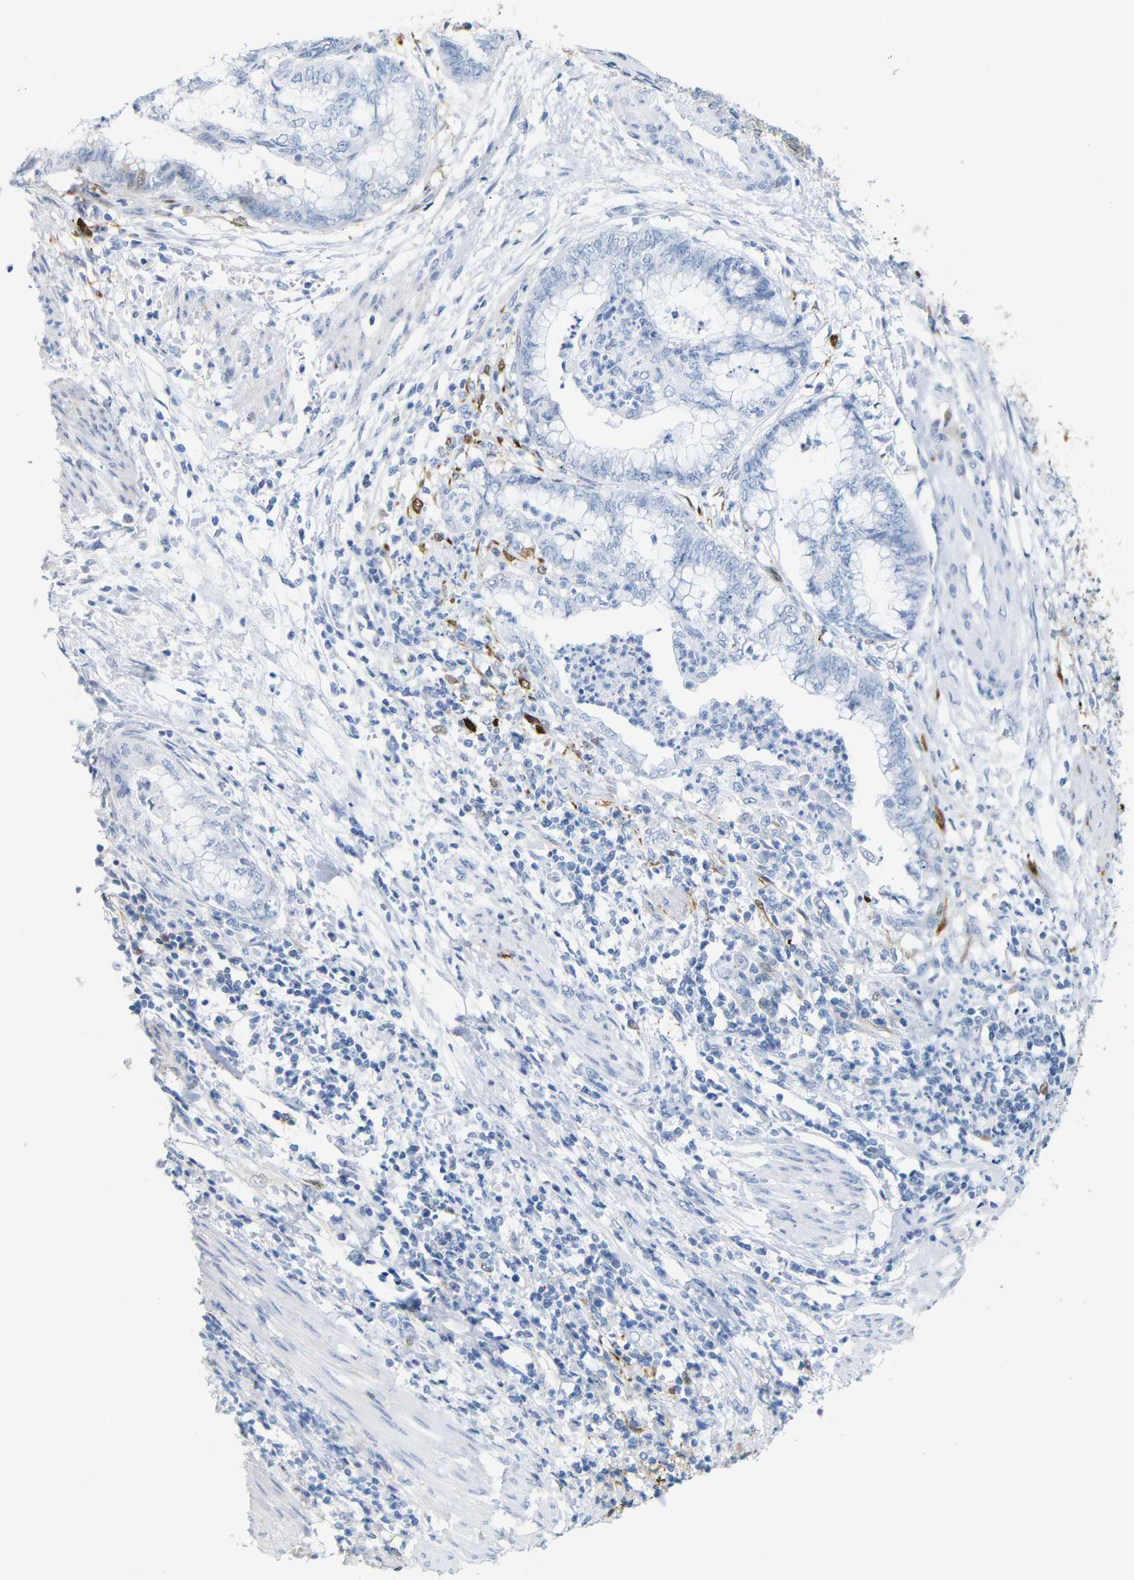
{"staining": {"intensity": "negative", "quantity": "none", "location": "none"}, "tissue": "endometrial cancer", "cell_type": "Tumor cells", "image_type": "cancer", "snomed": [{"axis": "morphology", "description": "Necrosis, NOS"}, {"axis": "morphology", "description": "Adenocarcinoma, NOS"}, {"axis": "topography", "description": "Endometrium"}], "caption": "Endometrial cancer (adenocarcinoma) was stained to show a protein in brown. There is no significant staining in tumor cells.", "gene": "MT1A", "patient": {"sex": "female", "age": 79}}